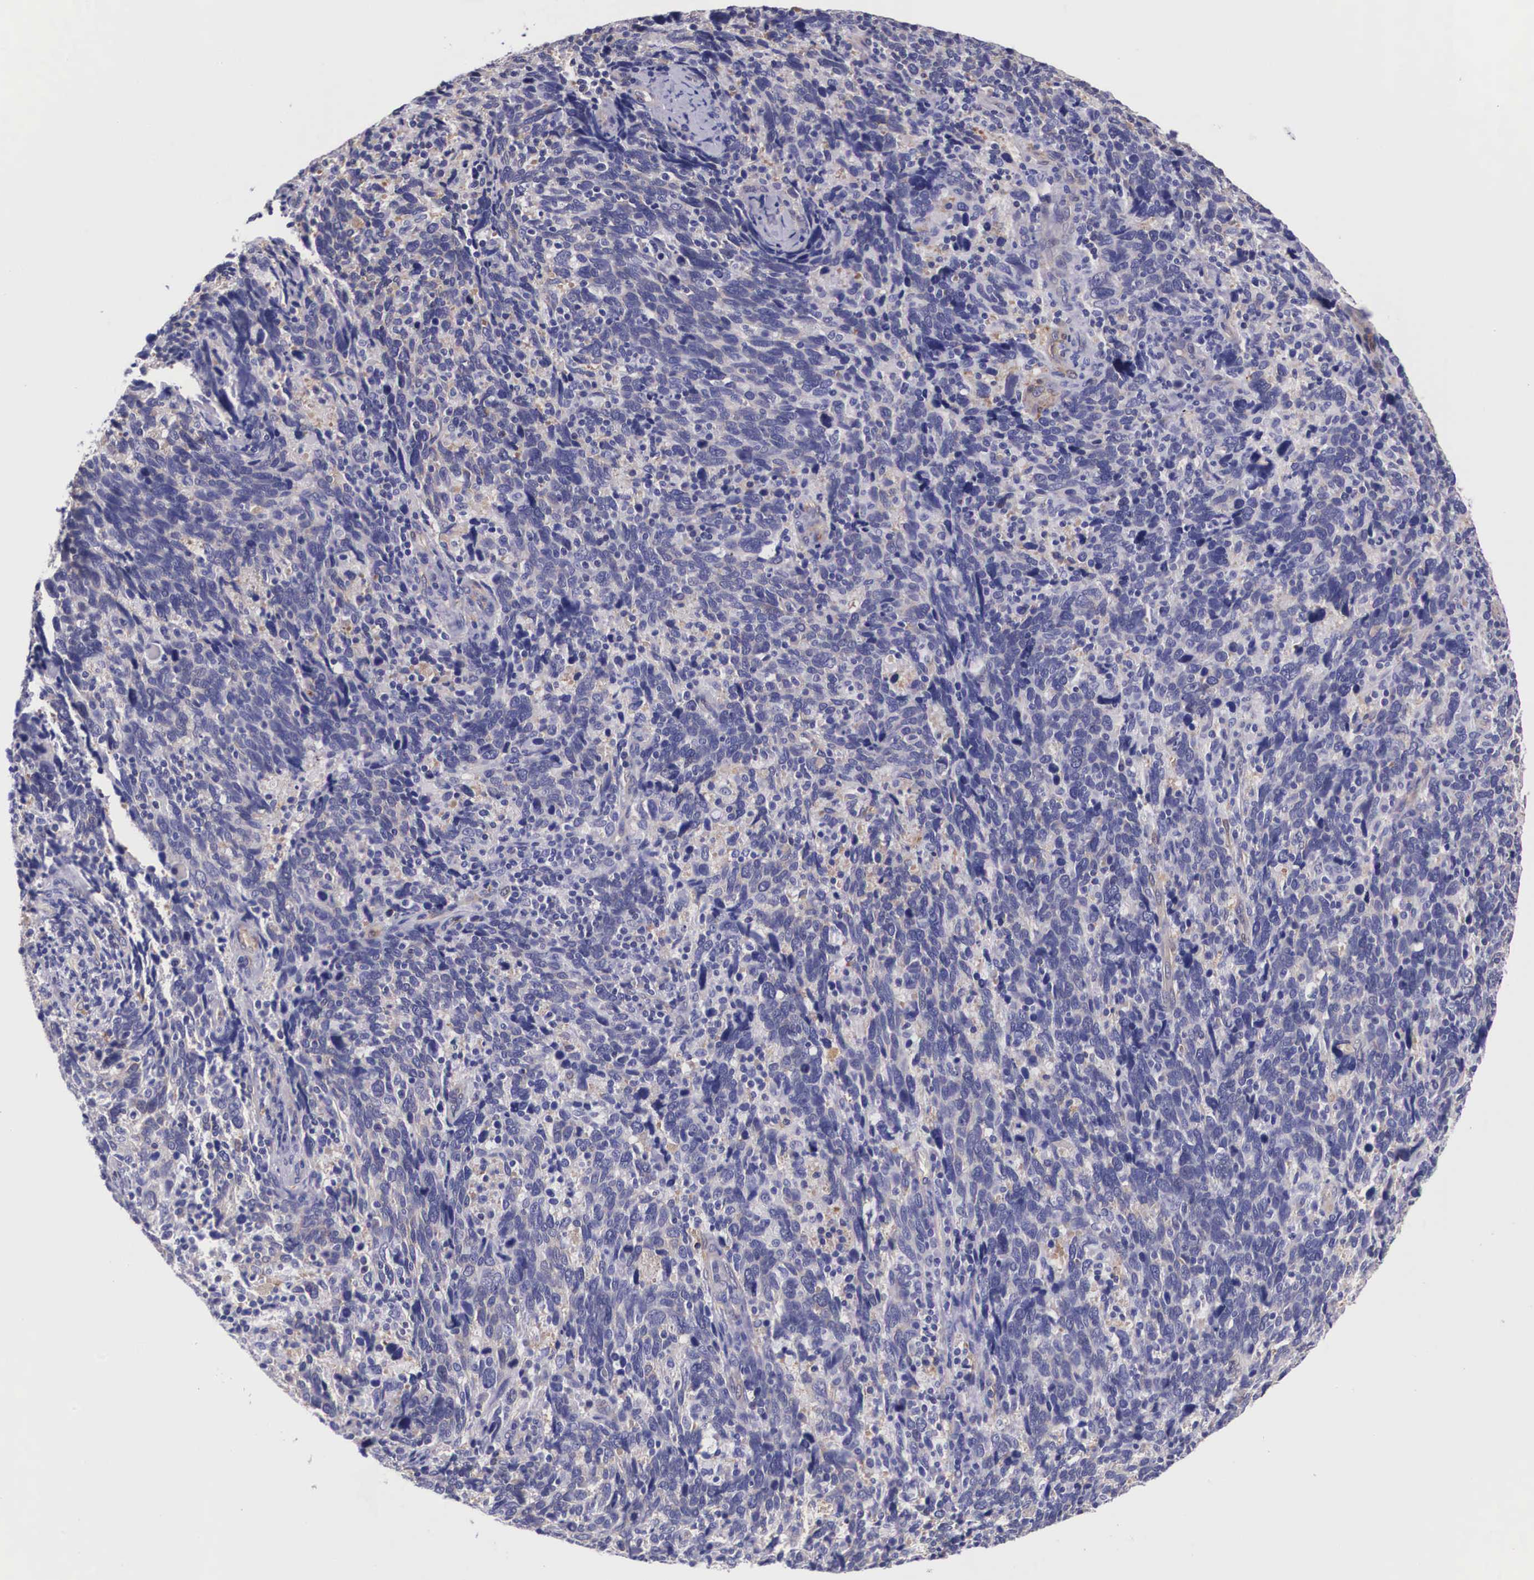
{"staining": {"intensity": "weak", "quantity": ">75%", "location": "cytoplasmic/membranous"}, "tissue": "cervical cancer", "cell_type": "Tumor cells", "image_type": "cancer", "snomed": [{"axis": "morphology", "description": "Squamous cell carcinoma, NOS"}, {"axis": "topography", "description": "Cervix"}], "caption": "Immunohistochemical staining of cervical squamous cell carcinoma exhibits low levels of weak cytoplasmic/membranous protein staining in approximately >75% of tumor cells. The staining was performed using DAB (3,3'-diaminobenzidine) to visualize the protein expression in brown, while the nuclei were stained in blue with hematoxylin (Magnification: 20x).", "gene": "BCAR1", "patient": {"sex": "female", "age": 41}}